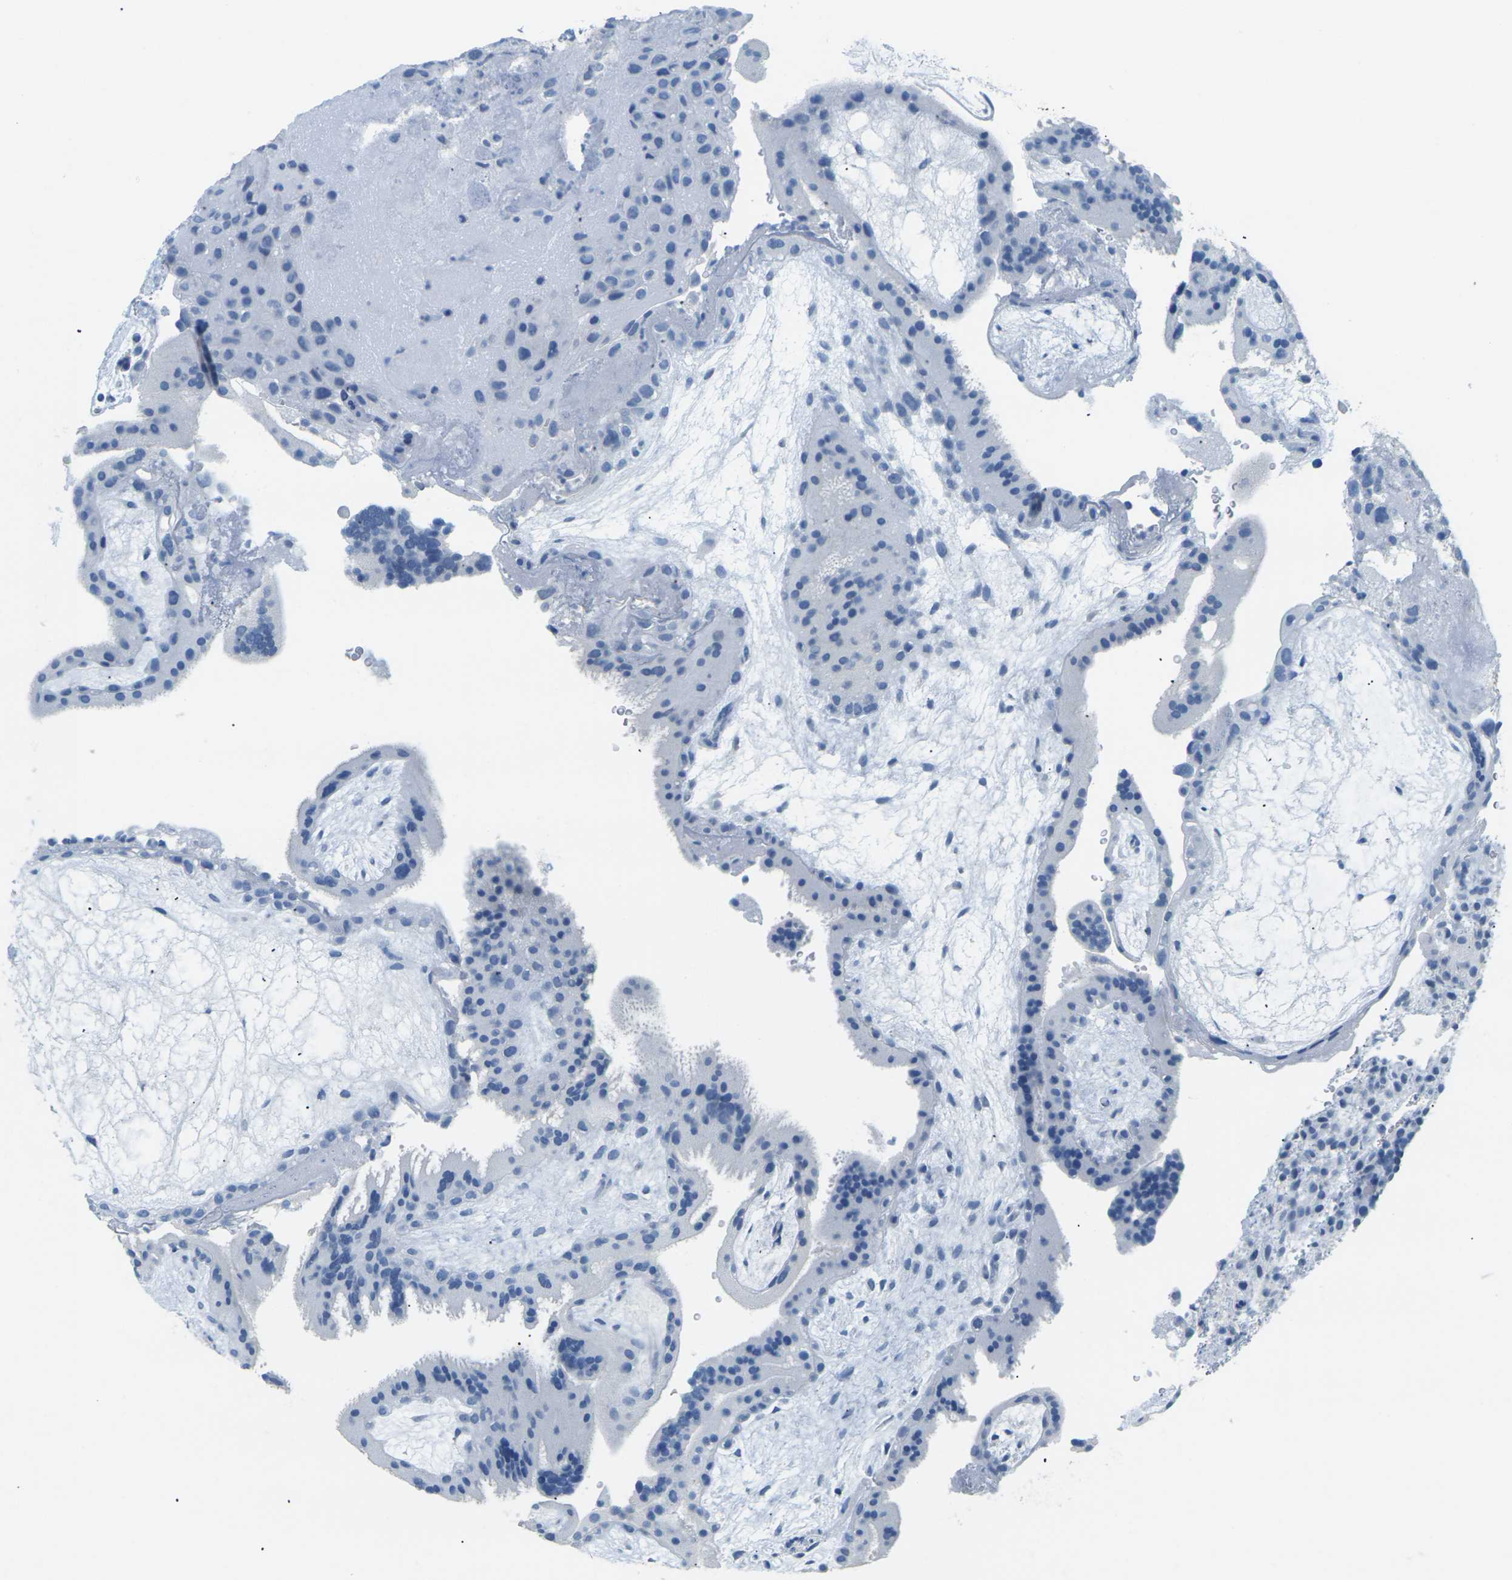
{"staining": {"intensity": "negative", "quantity": "none", "location": "none"}, "tissue": "placenta", "cell_type": "Decidual cells", "image_type": "normal", "snomed": [{"axis": "morphology", "description": "Normal tissue, NOS"}, {"axis": "topography", "description": "Placenta"}], "caption": "High magnification brightfield microscopy of unremarkable placenta stained with DAB (brown) and counterstained with hematoxylin (blue): decidual cells show no significant expression. (Immunohistochemistry, brightfield microscopy, high magnification).", "gene": "CTAG1A", "patient": {"sex": "female", "age": 19}}